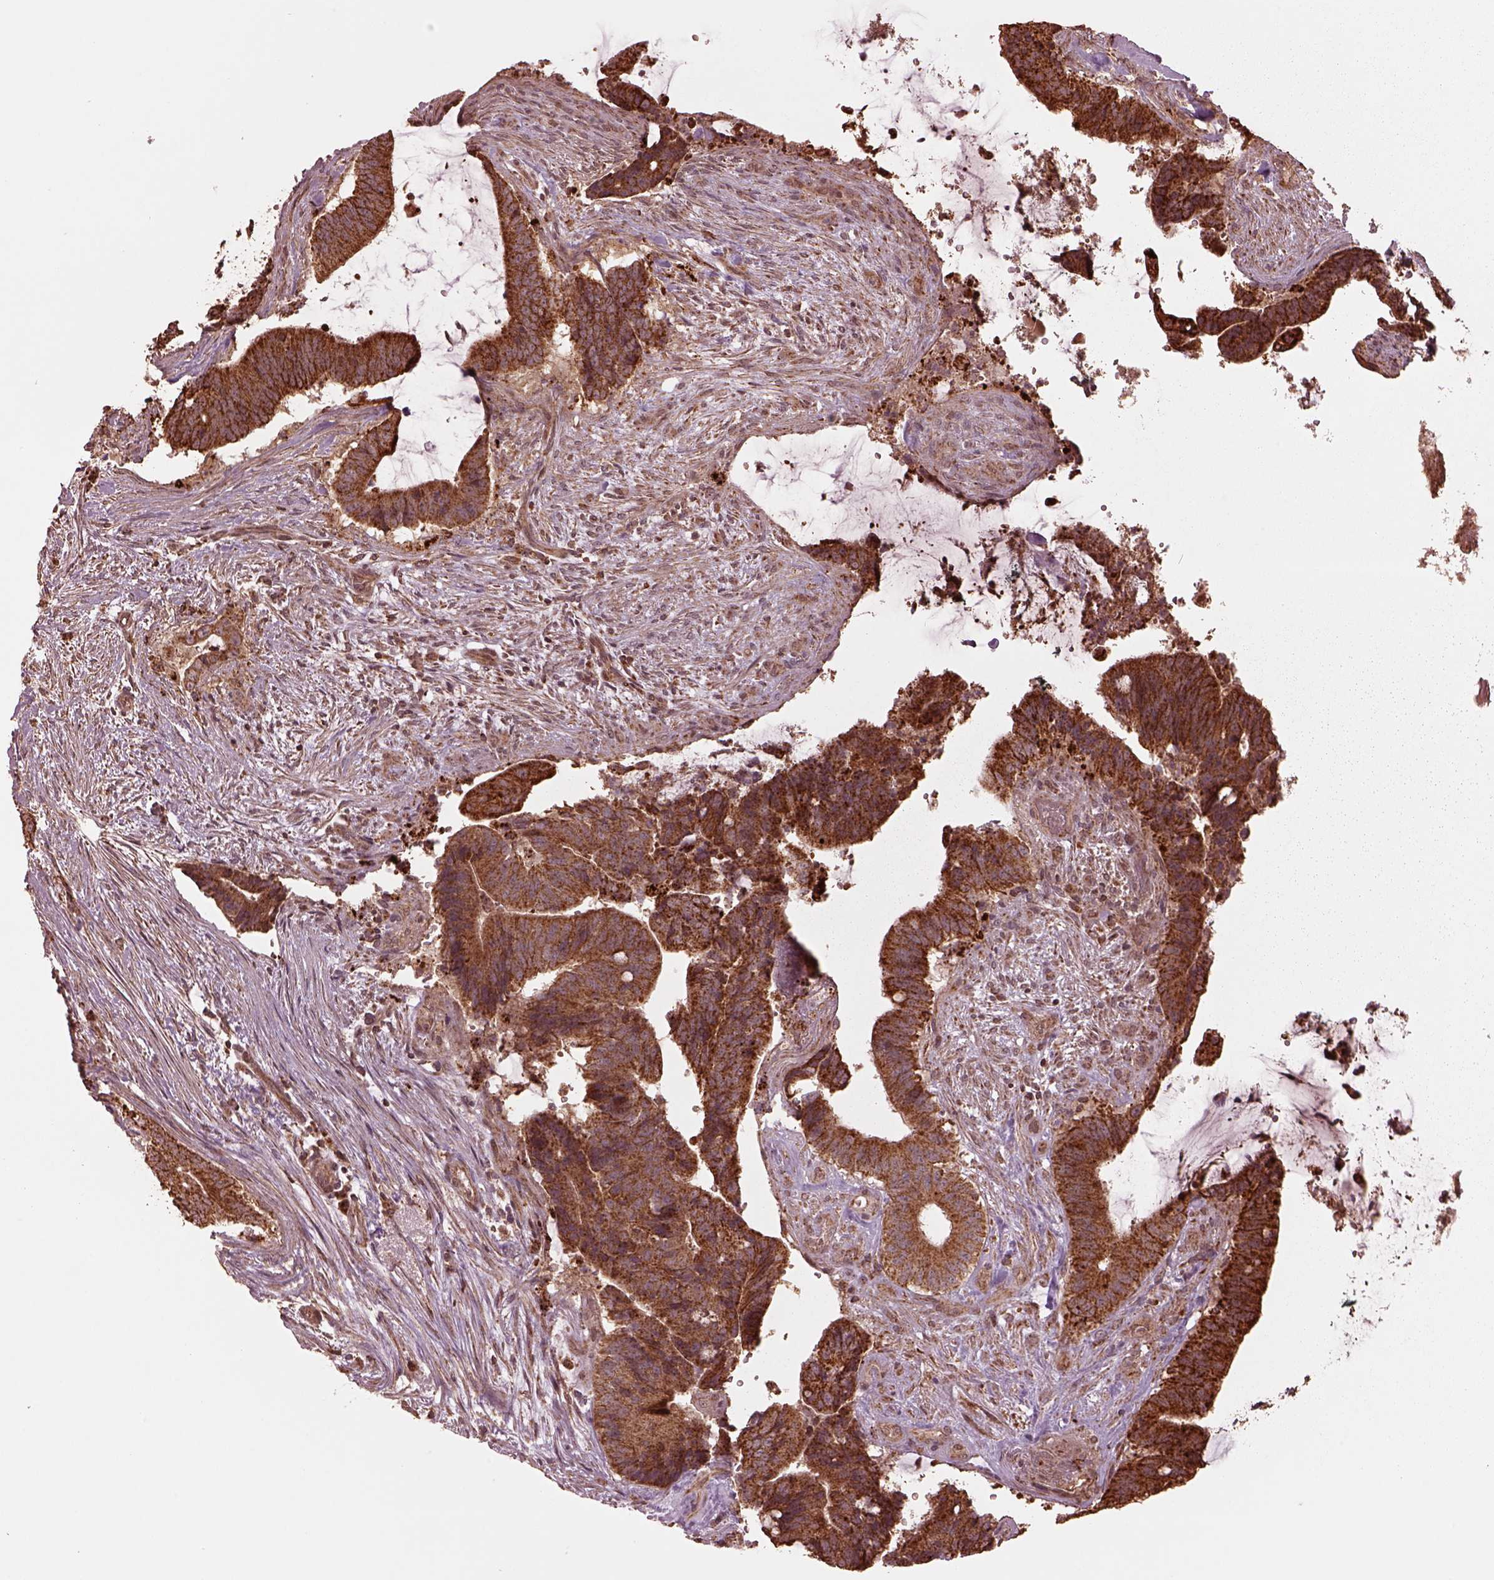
{"staining": {"intensity": "strong", "quantity": ">75%", "location": "cytoplasmic/membranous"}, "tissue": "colorectal cancer", "cell_type": "Tumor cells", "image_type": "cancer", "snomed": [{"axis": "morphology", "description": "Adenocarcinoma, NOS"}, {"axis": "topography", "description": "Colon"}], "caption": "High-magnification brightfield microscopy of colorectal cancer (adenocarcinoma) stained with DAB (brown) and counterstained with hematoxylin (blue). tumor cells exhibit strong cytoplasmic/membranous expression is identified in approximately>75% of cells.", "gene": "SEL1L3", "patient": {"sex": "female", "age": 43}}